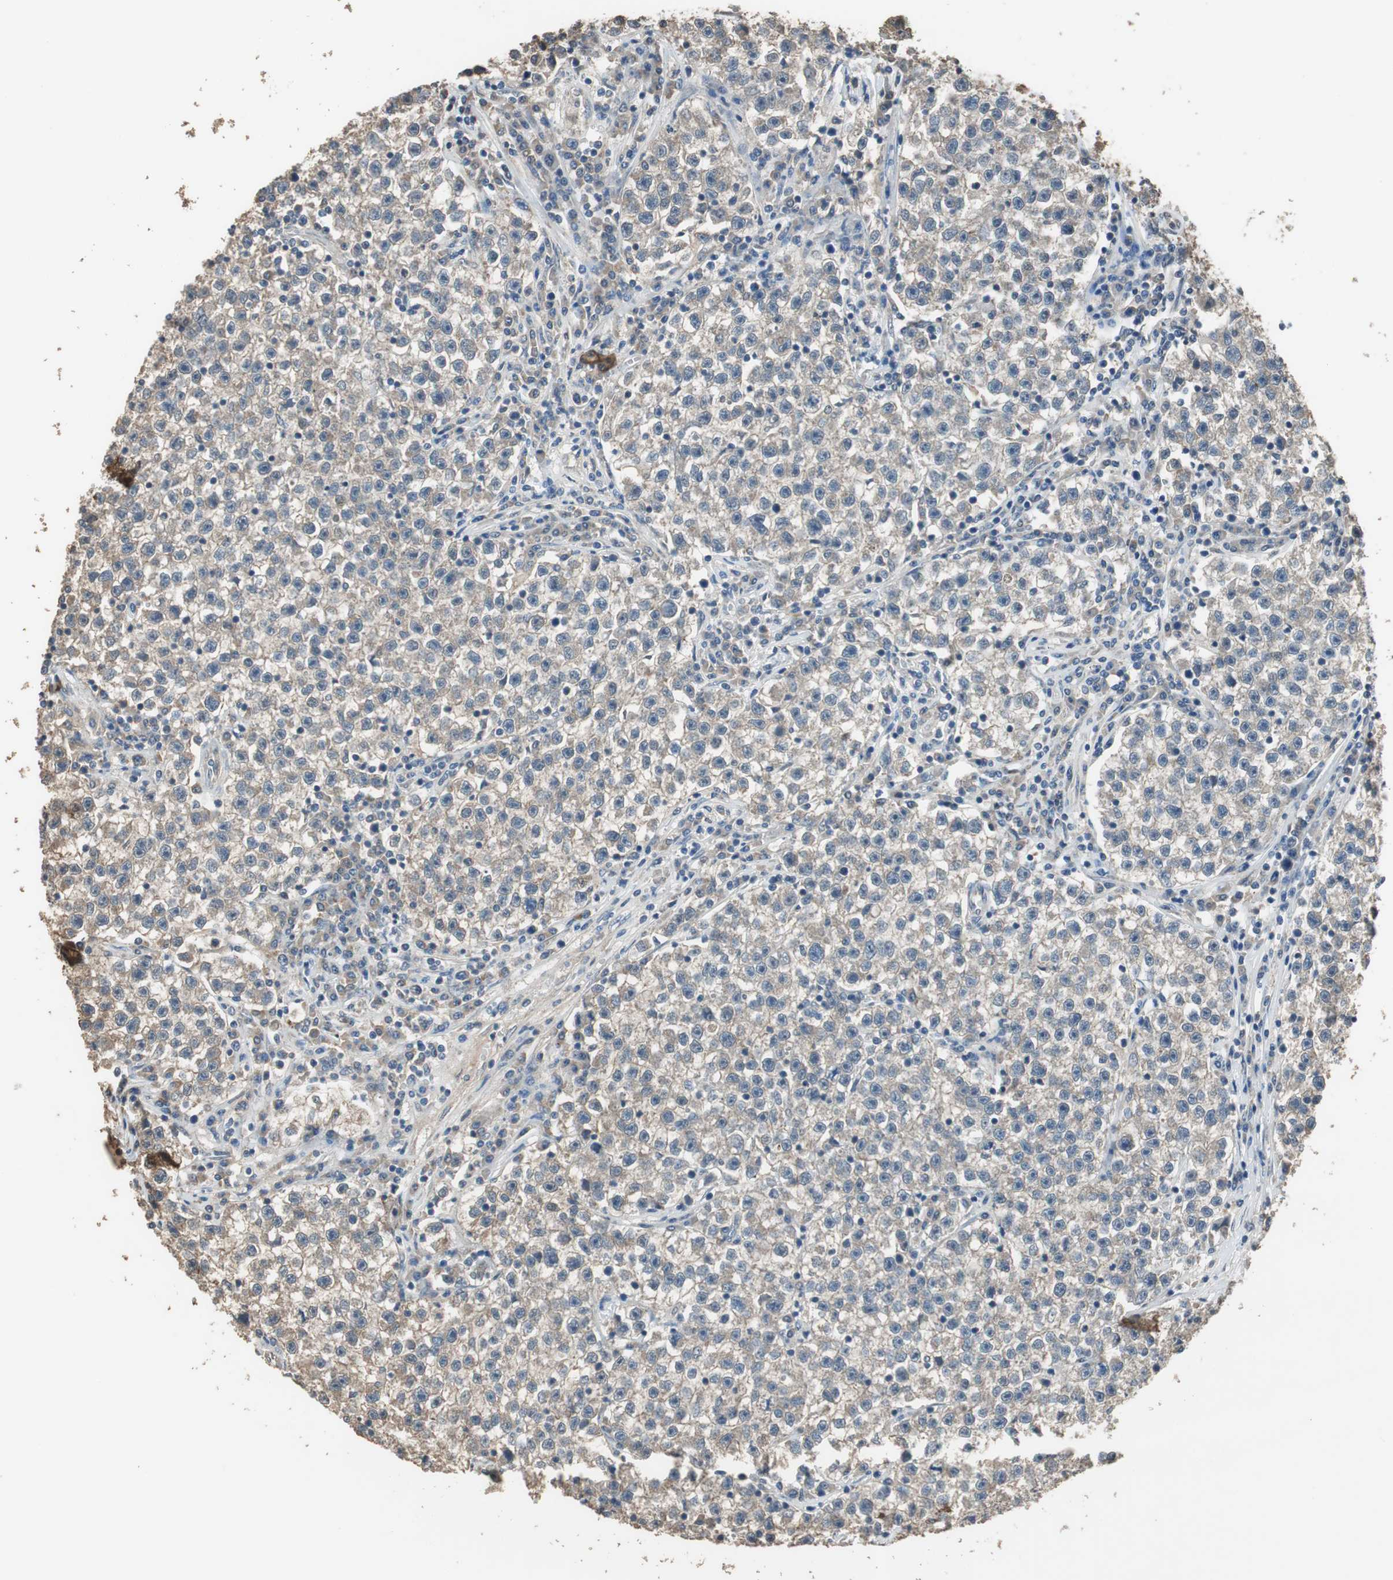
{"staining": {"intensity": "negative", "quantity": "none", "location": "none"}, "tissue": "testis cancer", "cell_type": "Tumor cells", "image_type": "cancer", "snomed": [{"axis": "morphology", "description": "Seminoma, NOS"}, {"axis": "topography", "description": "Testis"}], "caption": "A photomicrograph of testis seminoma stained for a protein shows no brown staining in tumor cells.", "gene": "PI4KB", "patient": {"sex": "male", "age": 22}}